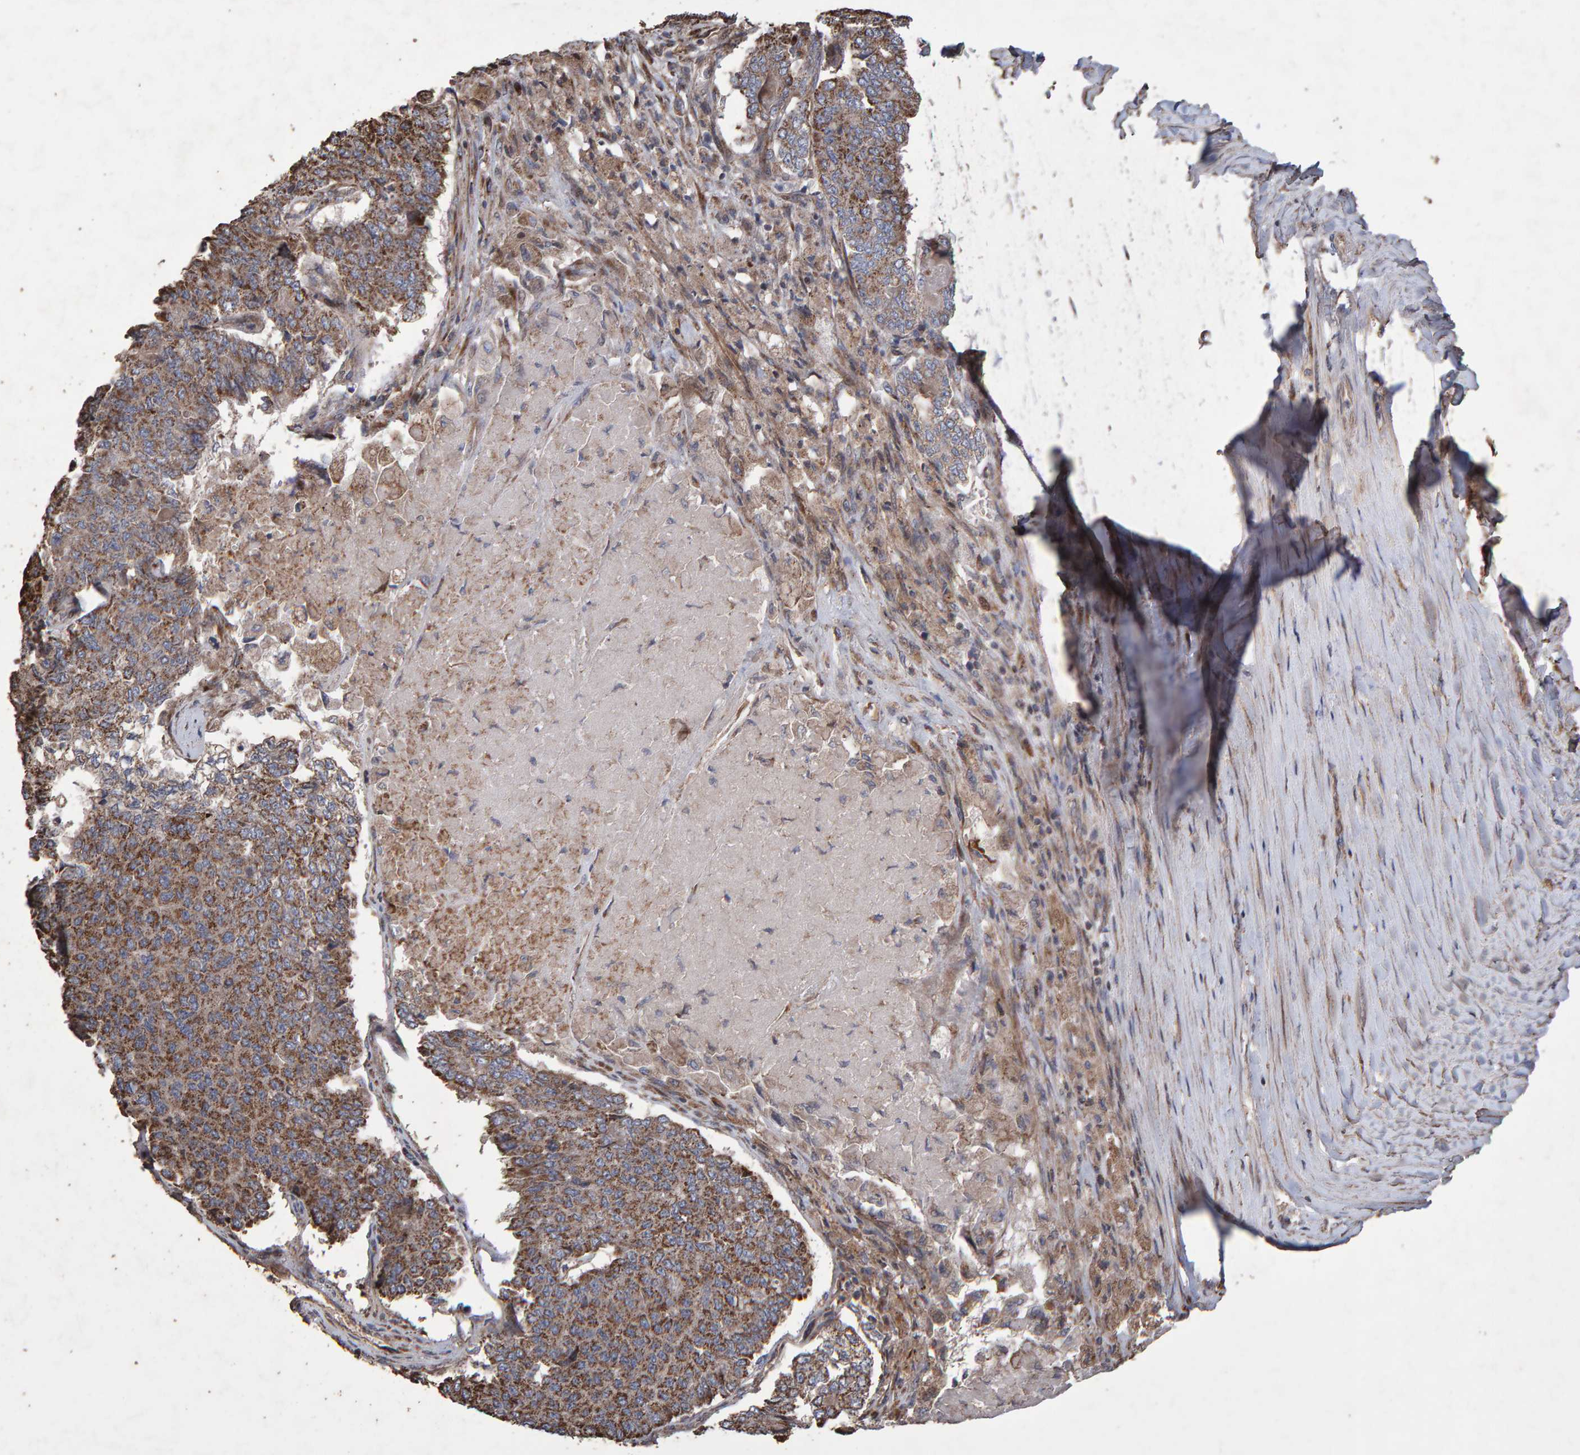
{"staining": {"intensity": "moderate", "quantity": ">75%", "location": "cytoplasmic/membranous"}, "tissue": "pancreatic cancer", "cell_type": "Tumor cells", "image_type": "cancer", "snomed": [{"axis": "morphology", "description": "Adenocarcinoma, NOS"}, {"axis": "topography", "description": "Pancreas"}], "caption": "Immunohistochemical staining of human pancreatic adenocarcinoma exhibits medium levels of moderate cytoplasmic/membranous staining in about >75% of tumor cells.", "gene": "OSBP2", "patient": {"sex": "male", "age": 50}}